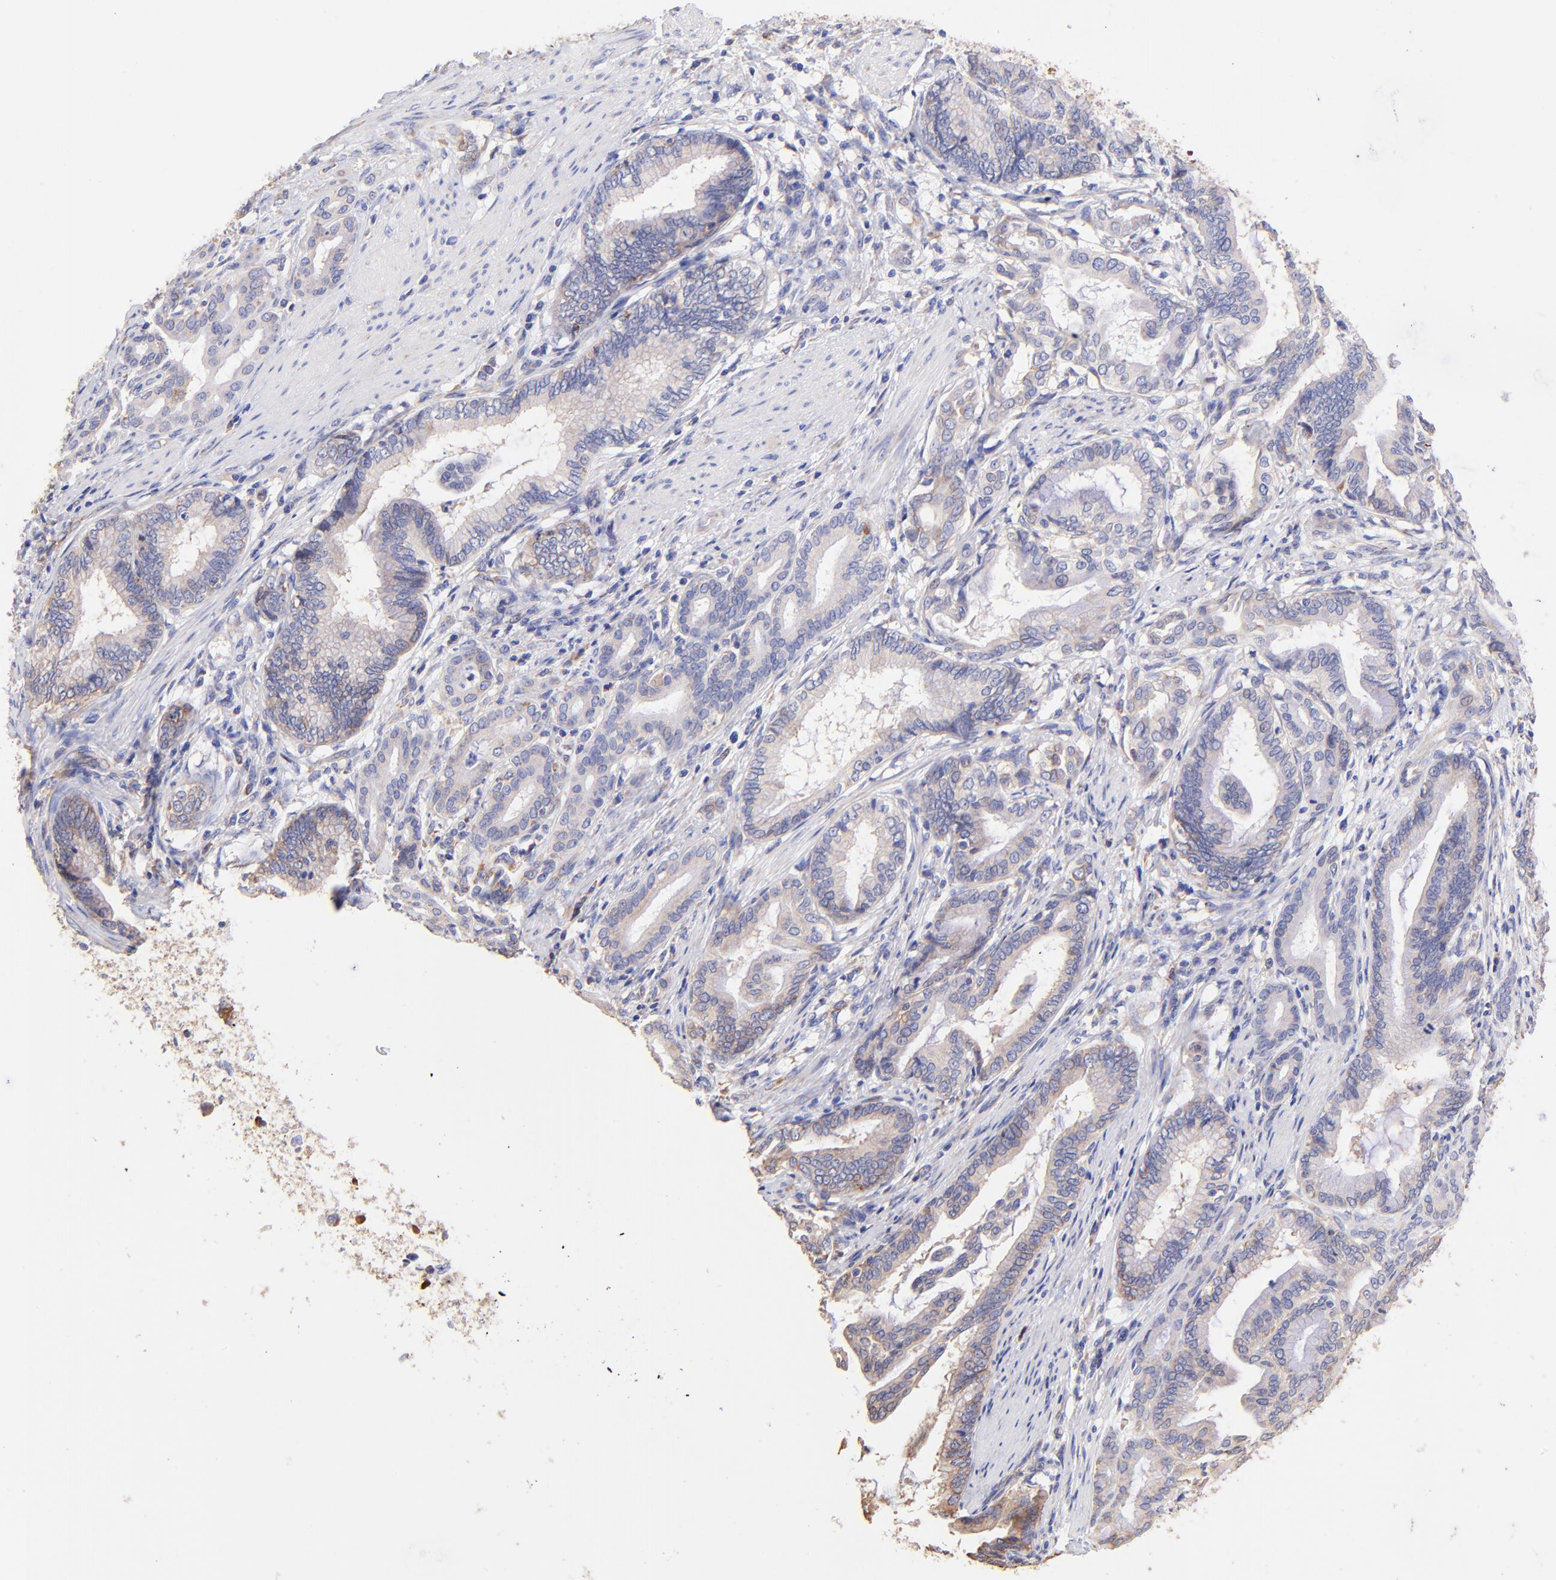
{"staining": {"intensity": "moderate", "quantity": "25%-75%", "location": "cytoplasmic/membranous"}, "tissue": "pancreatic cancer", "cell_type": "Tumor cells", "image_type": "cancer", "snomed": [{"axis": "morphology", "description": "Adenocarcinoma, NOS"}, {"axis": "topography", "description": "Pancreas"}], "caption": "DAB (3,3'-diaminobenzidine) immunohistochemical staining of human adenocarcinoma (pancreatic) shows moderate cytoplasmic/membranous protein staining in about 25%-75% of tumor cells.", "gene": "RPL30", "patient": {"sex": "female", "age": 64}}